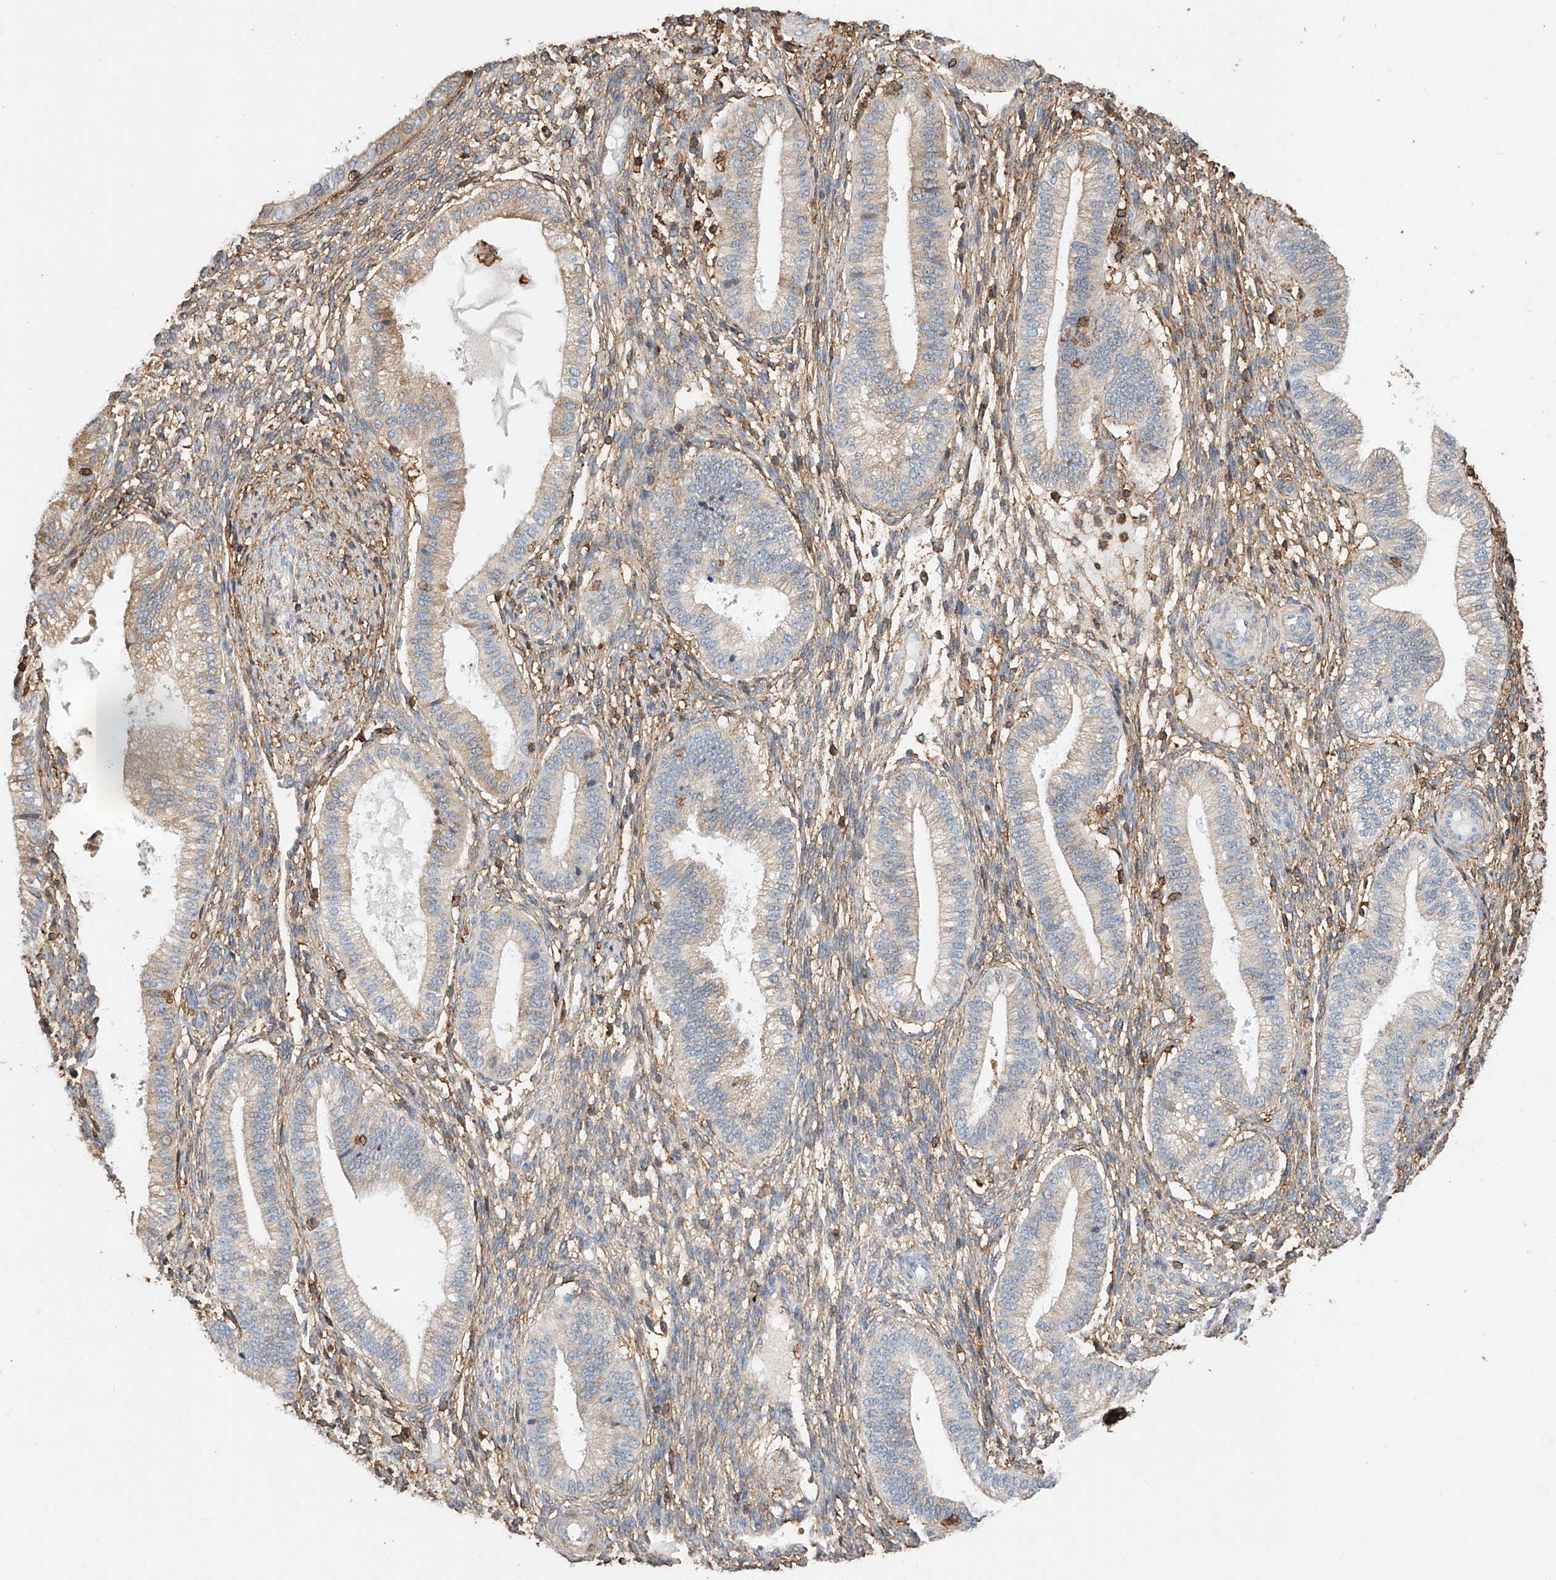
{"staining": {"intensity": "moderate", "quantity": ">75%", "location": "cytoplasmic/membranous"}, "tissue": "endometrium", "cell_type": "Cells in endometrial stroma", "image_type": "normal", "snomed": [{"axis": "morphology", "description": "Normal tissue, NOS"}, {"axis": "topography", "description": "Endometrium"}], "caption": "This histopathology image reveals IHC staining of unremarkable human endometrium, with medium moderate cytoplasmic/membranous positivity in approximately >75% of cells in endometrial stroma.", "gene": "WFS1", "patient": {"sex": "female", "age": 39}}